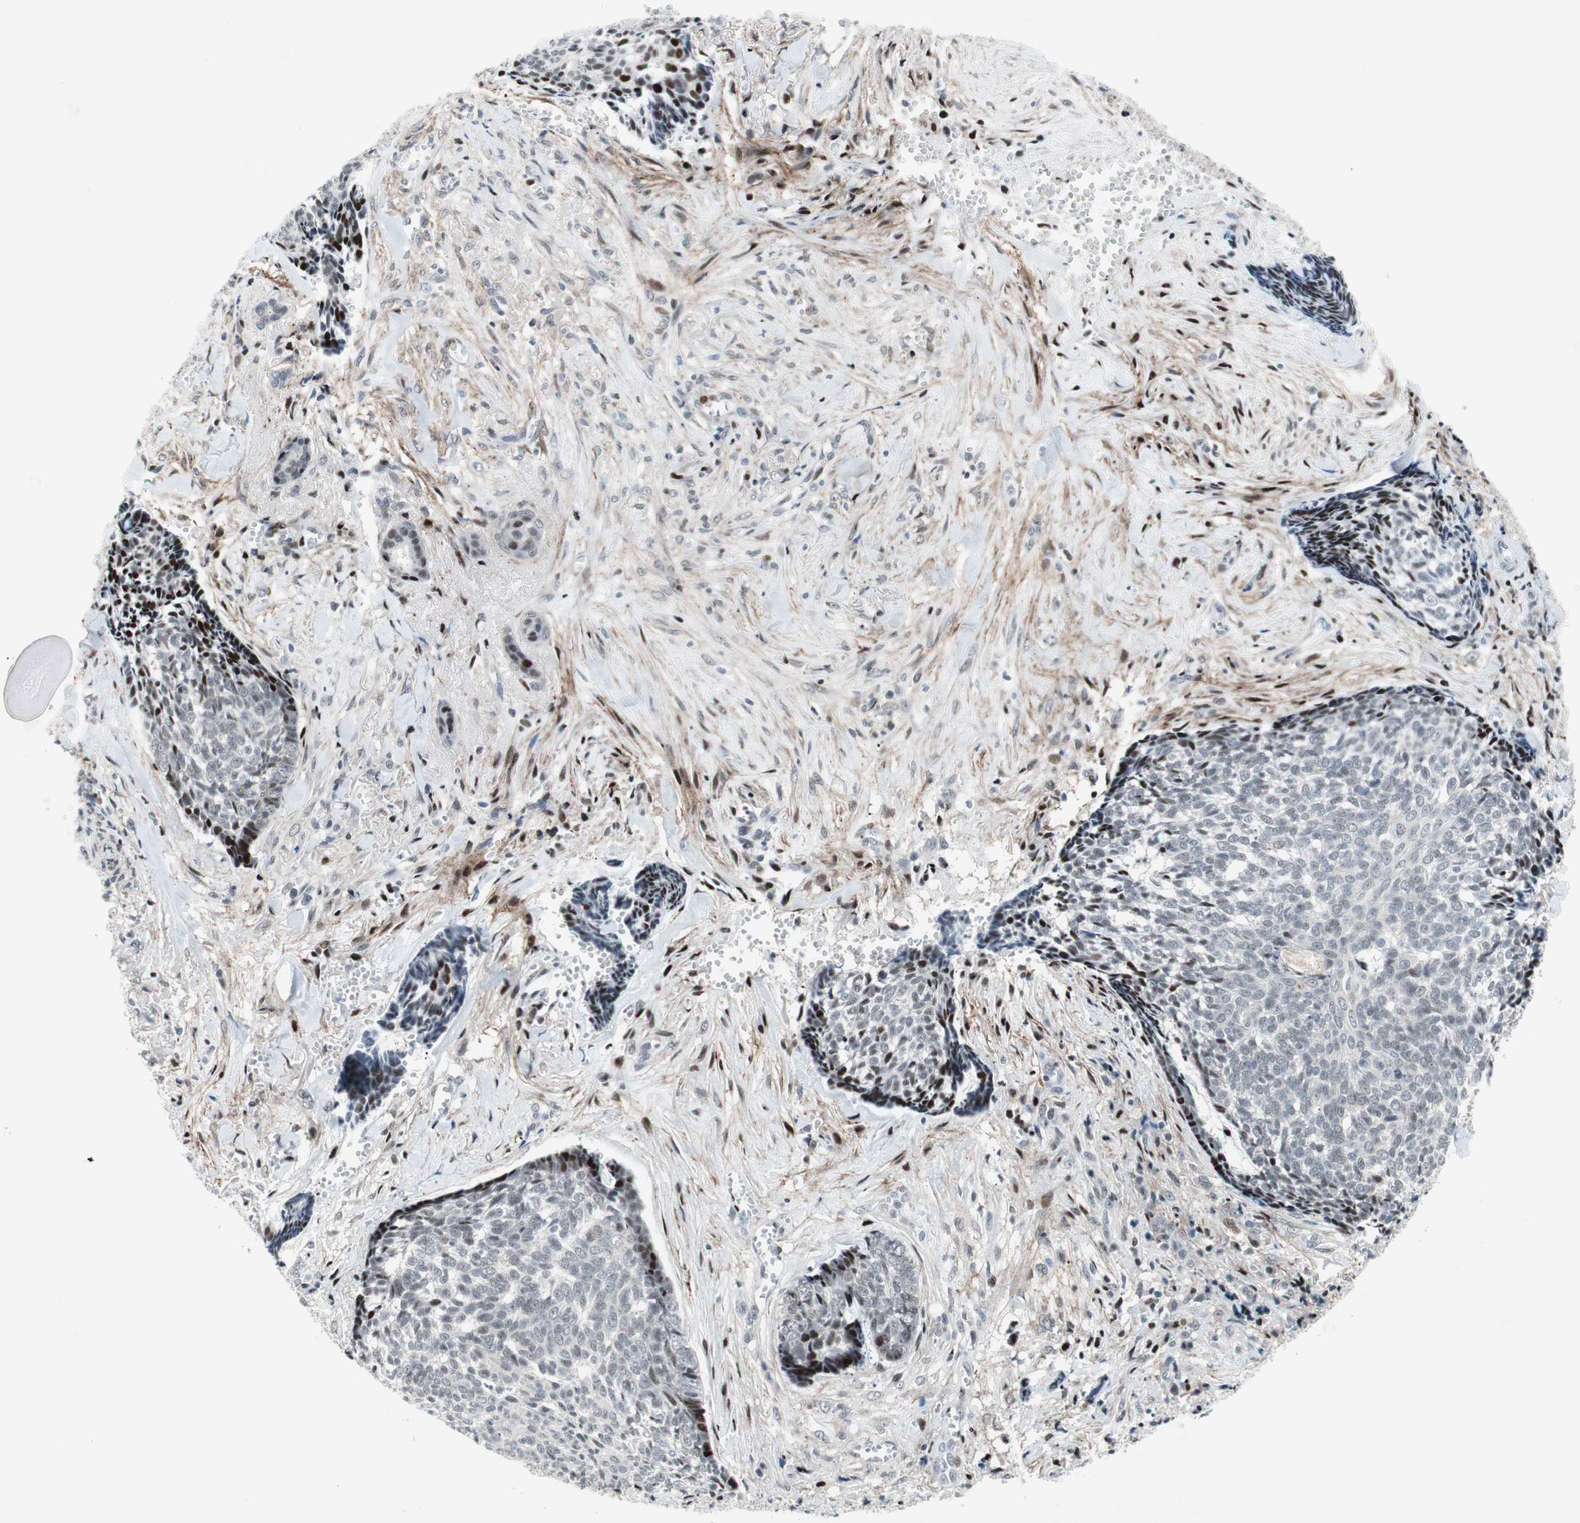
{"staining": {"intensity": "strong", "quantity": "<25%", "location": "nuclear"}, "tissue": "skin cancer", "cell_type": "Tumor cells", "image_type": "cancer", "snomed": [{"axis": "morphology", "description": "Basal cell carcinoma"}, {"axis": "topography", "description": "Skin"}], "caption": "An IHC histopathology image of tumor tissue is shown. Protein staining in brown shows strong nuclear positivity in skin cancer (basal cell carcinoma) within tumor cells.", "gene": "FBXO44", "patient": {"sex": "male", "age": 84}}